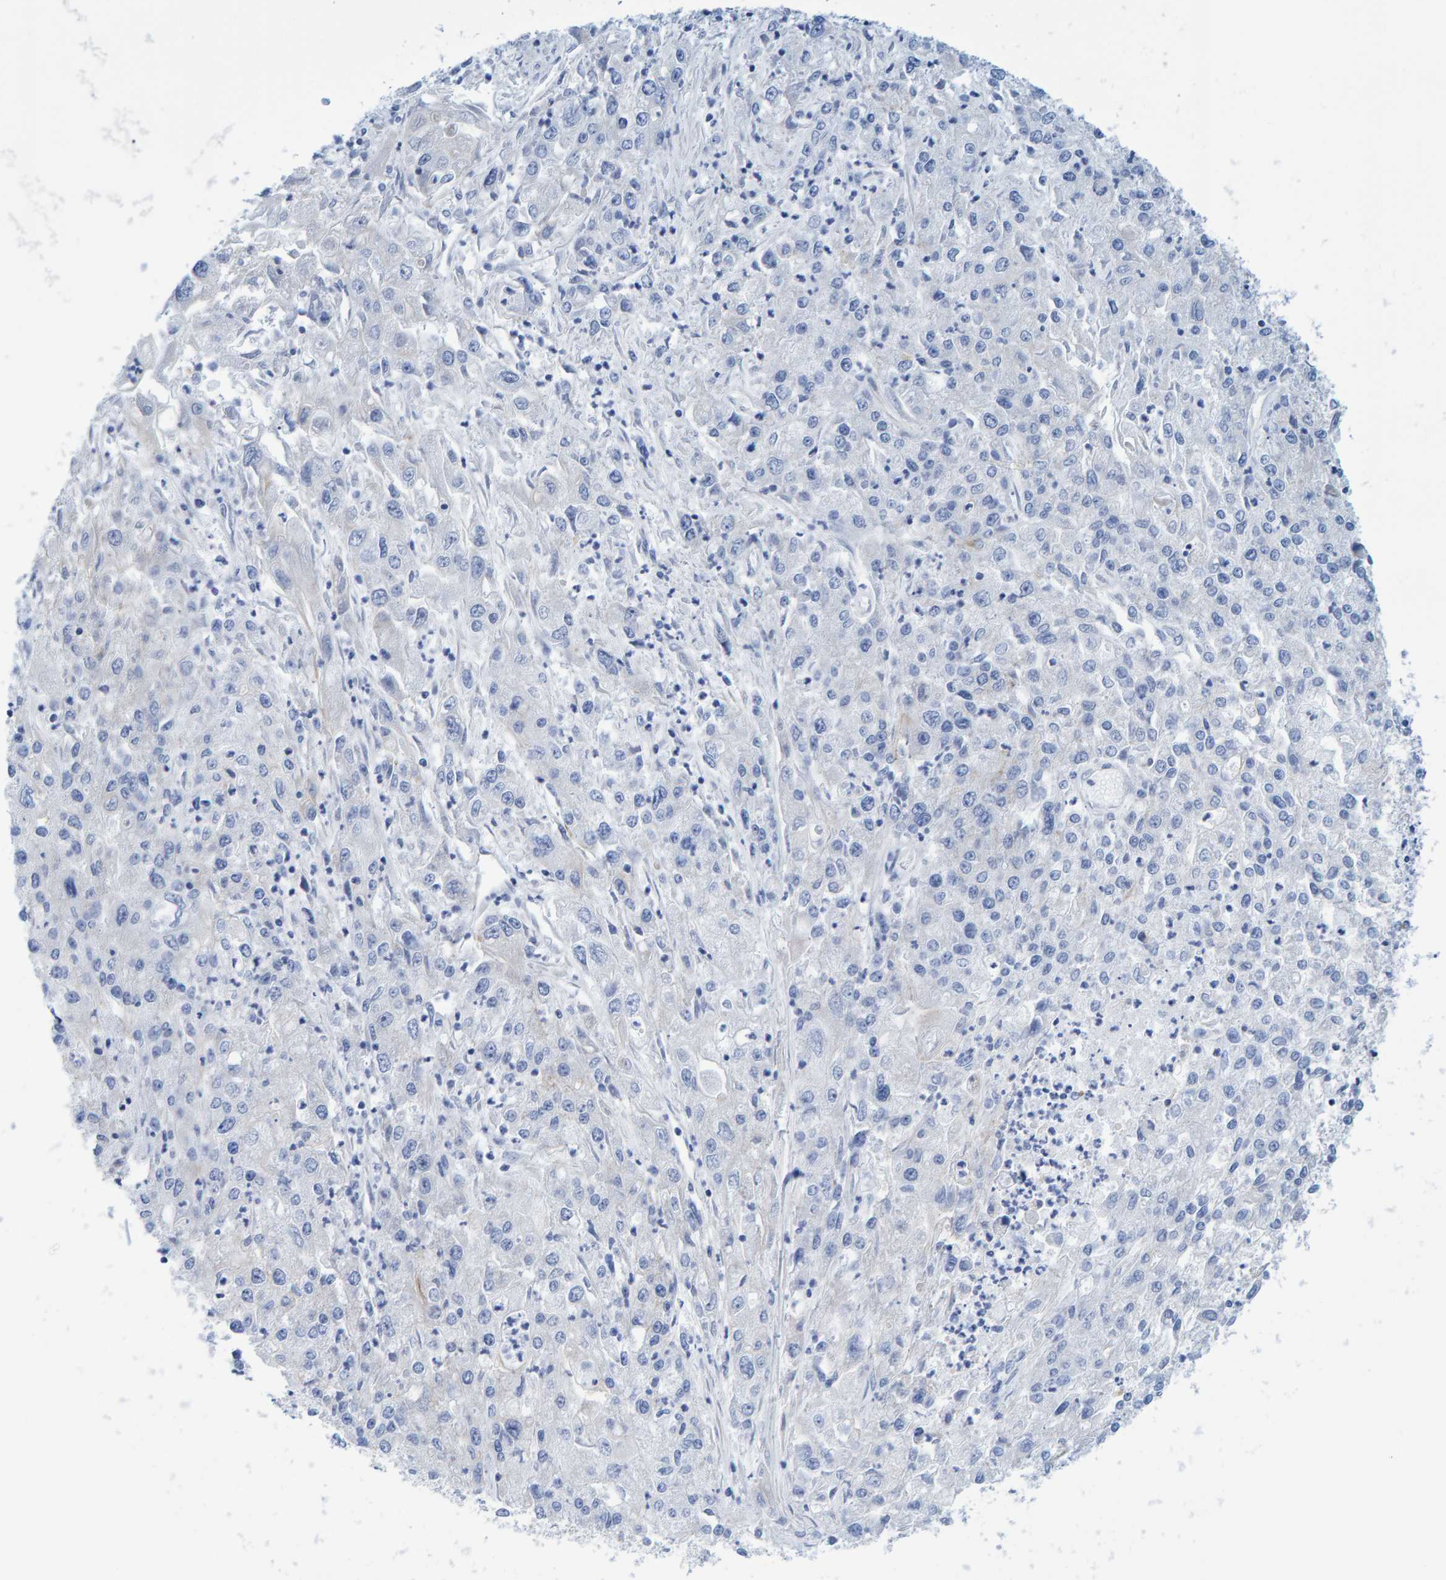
{"staining": {"intensity": "negative", "quantity": "none", "location": "none"}, "tissue": "endometrial cancer", "cell_type": "Tumor cells", "image_type": "cancer", "snomed": [{"axis": "morphology", "description": "Adenocarcinoma, NOS"}, {"axis": "topography", "description": "Endometrium"}], "caption": "IHC micrograph of neoplastic tissue: human endometrial adenocarcinoma stained with DAB exhibits no significant protein staining in tumor cells. (Stains: DAB (3,3'-diaminobenzidine) IHC with hematoxylin counter stain, Microscopy: brightfield microscopy at high magnification).", "gene": "JAKMIP3", "patient": {"sex": "female", "age": 49}}